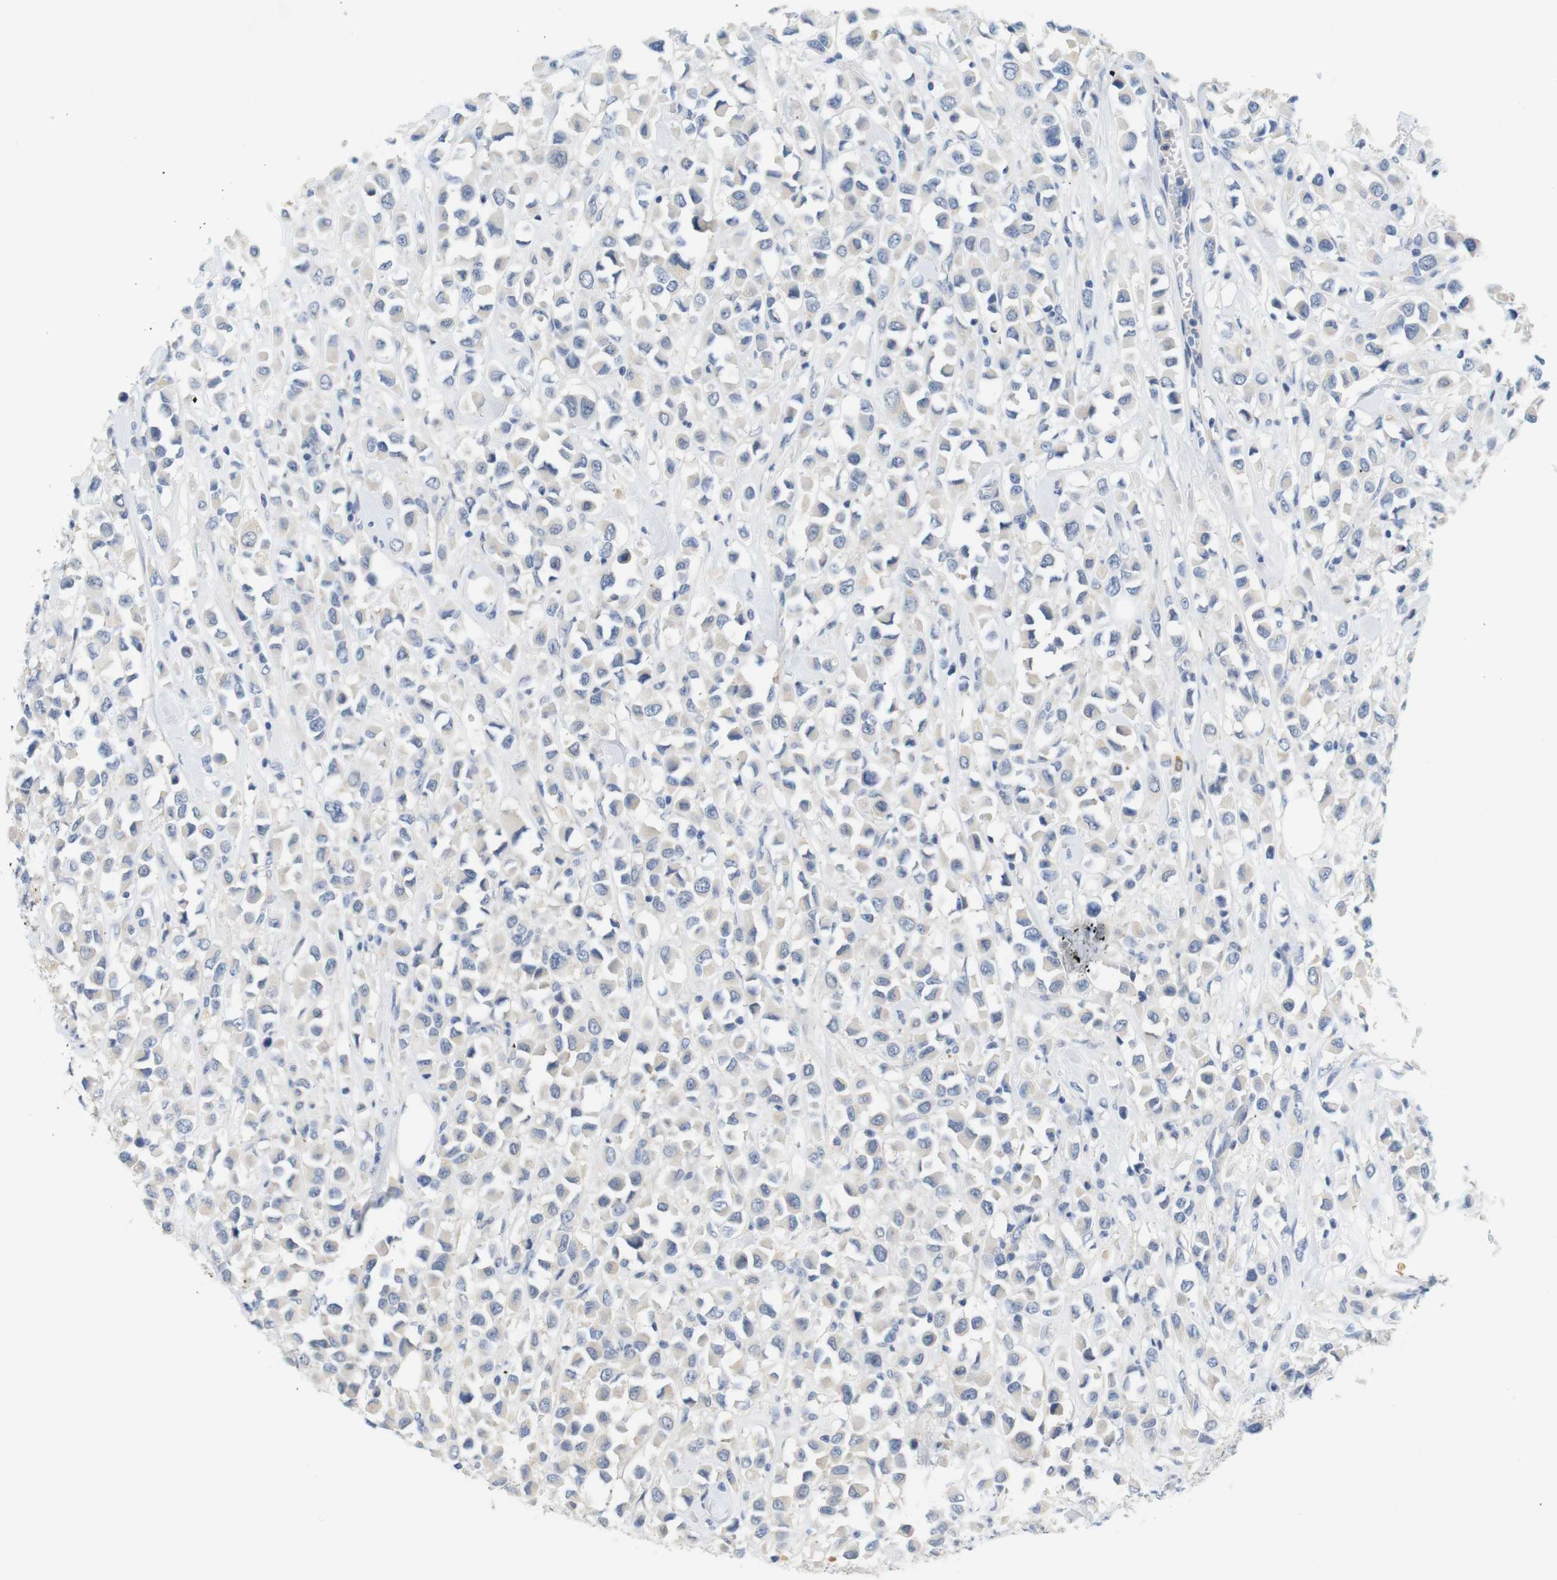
{"staining": {"intensity": "negative", "quantity": "none", "location": "none"}, "tissue": "breast cancer", "cell_type": "Tumor cells", "image_type": "cancer", "snomed": [{"axis": "morphology", "description": "Duct carcinoma"}, {"axis": "topography", "description": "Breast"}], "caption": "Immunohistochemistry (IHC) histopathology image of breast infiltrating ductal carcinoma stained for a protein (brown), which reveals no positivity in tumor cells.", "gene": "LRRK2", "patient": {"sex": "female", "age": 61}}